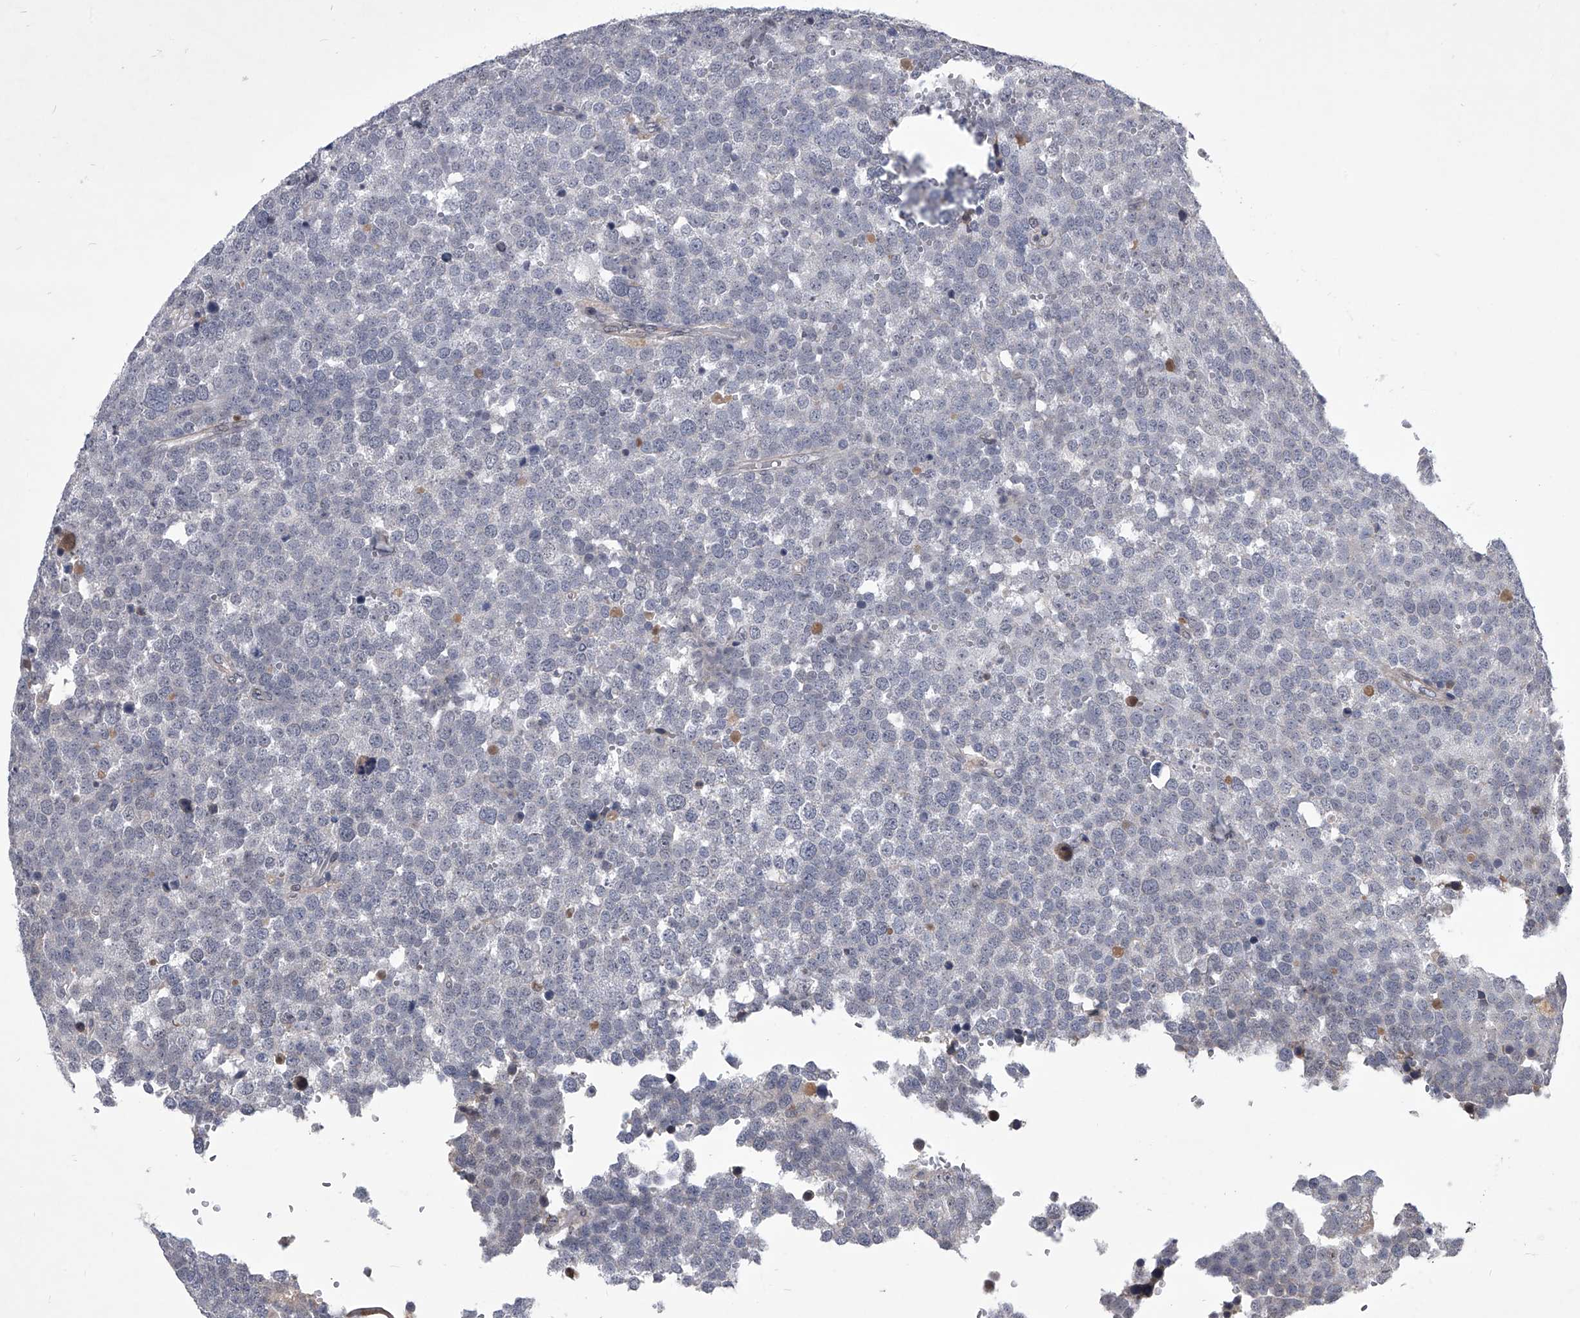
{"staining": {"intensity": "negative", "quantity": "none", "location": "none"}, "tissue": "testis cancer", "cell_type": "Tumor cells", "image_type": "cancer", "snomed": [{"axis": "morphology", "description": "Seminoma, NOS"}, {"axis": "topography", "description": "Testis"}], "caption": "Tumor cells are negative for brown protein staining in testis cancer.", "gene": "ZNF76", "patient": {"sex": "male", "age": 71}}